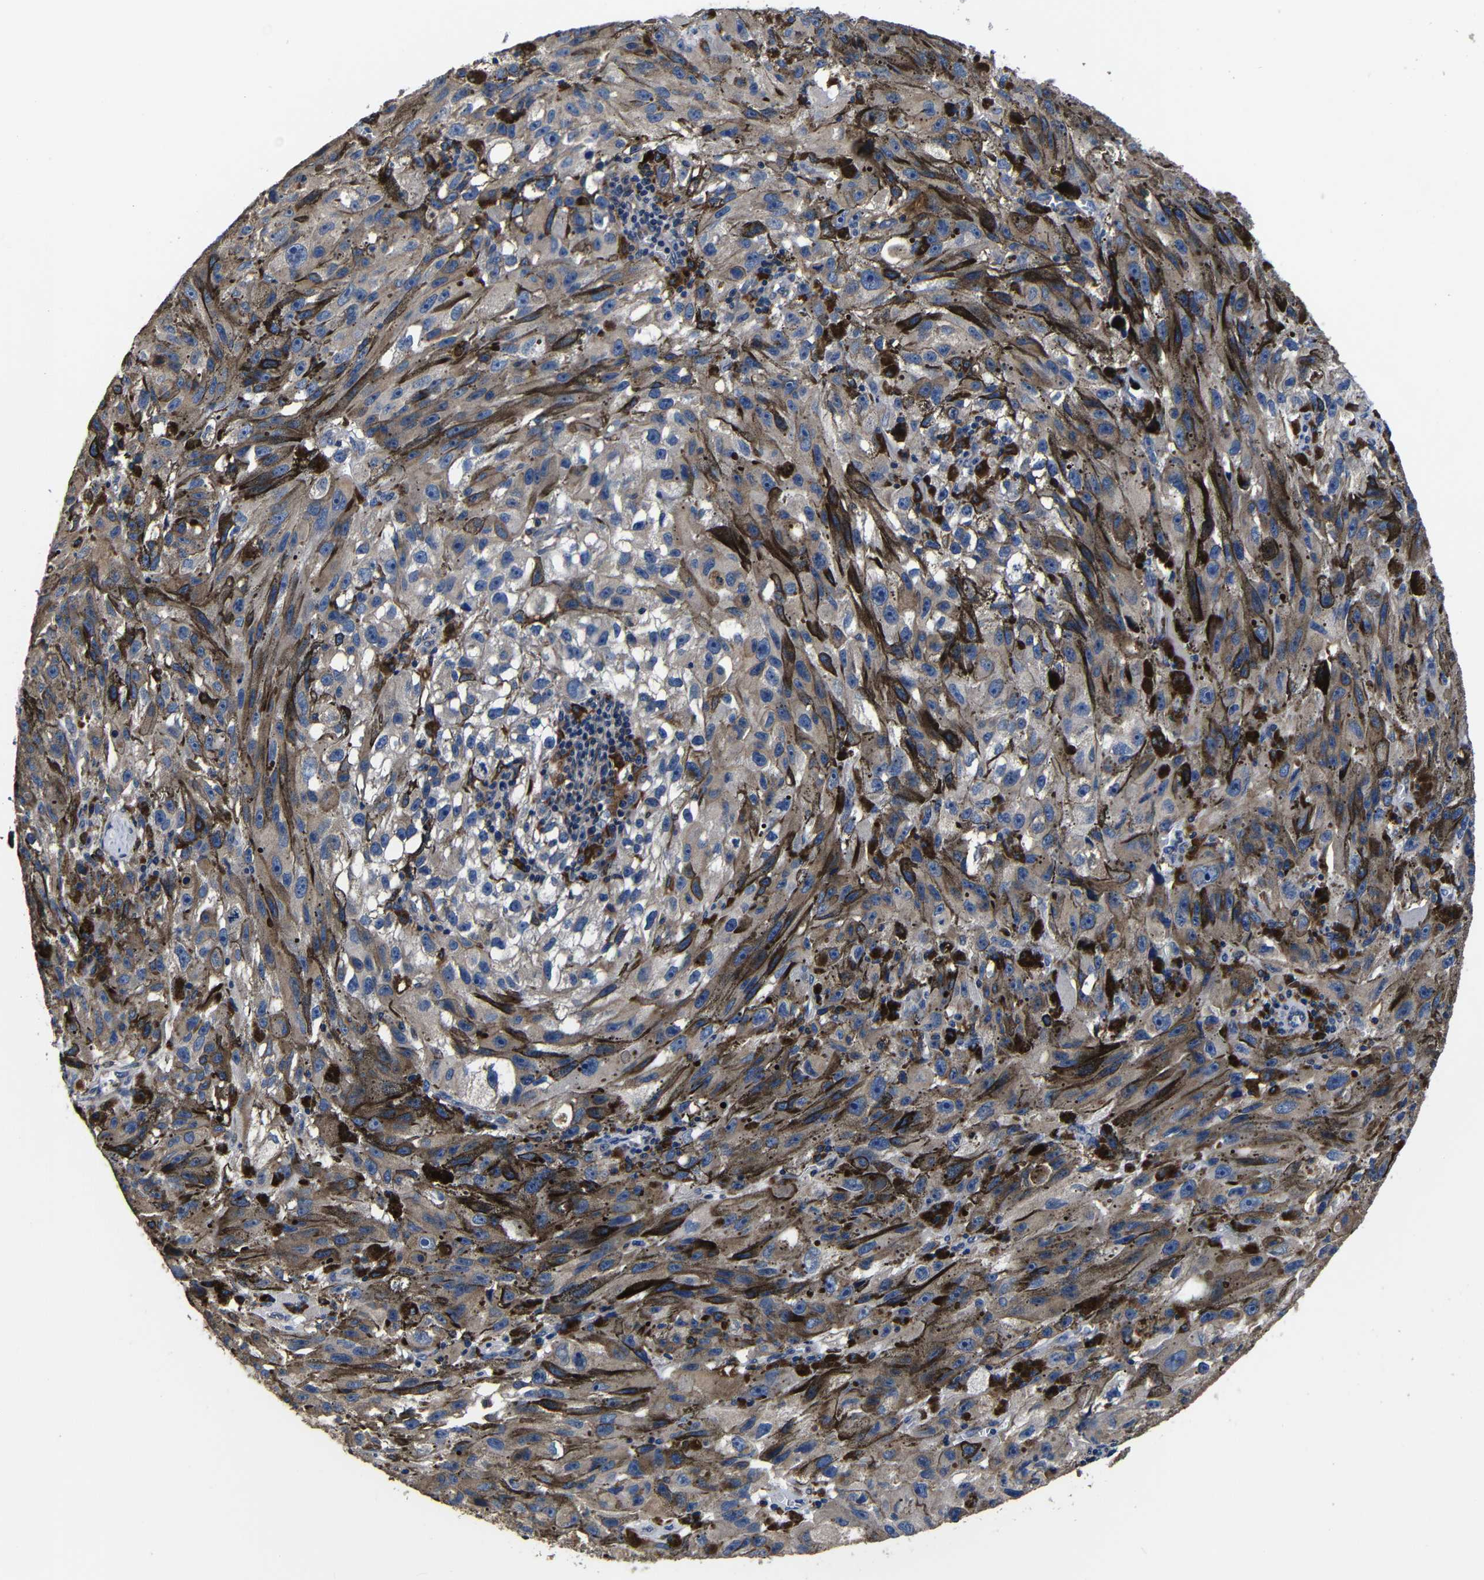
{"staining": {"intensity": "weak", "quantity": ">75%", "location": "cytoplasmic/membranous"}, "tissue": "melanoma", "cell_type": "Tumor cells", "image_type": "cancer", "snomed": [{"axis": "morphology", "description": "Malignant melanoma, NOS"}, {"axis": "topography", "description": "Skin"}], "caption": "High-magnification brightfield microscopy of malignant melanoma stained with DAB (brown) and counterstained with hematoxylin (blue). tumor cells exhibit weak cytoplasmic/membranous staining is present in about>75% of cells.", "gene": "SCN9A", "patient": {"sex": "female", "age": 104}}